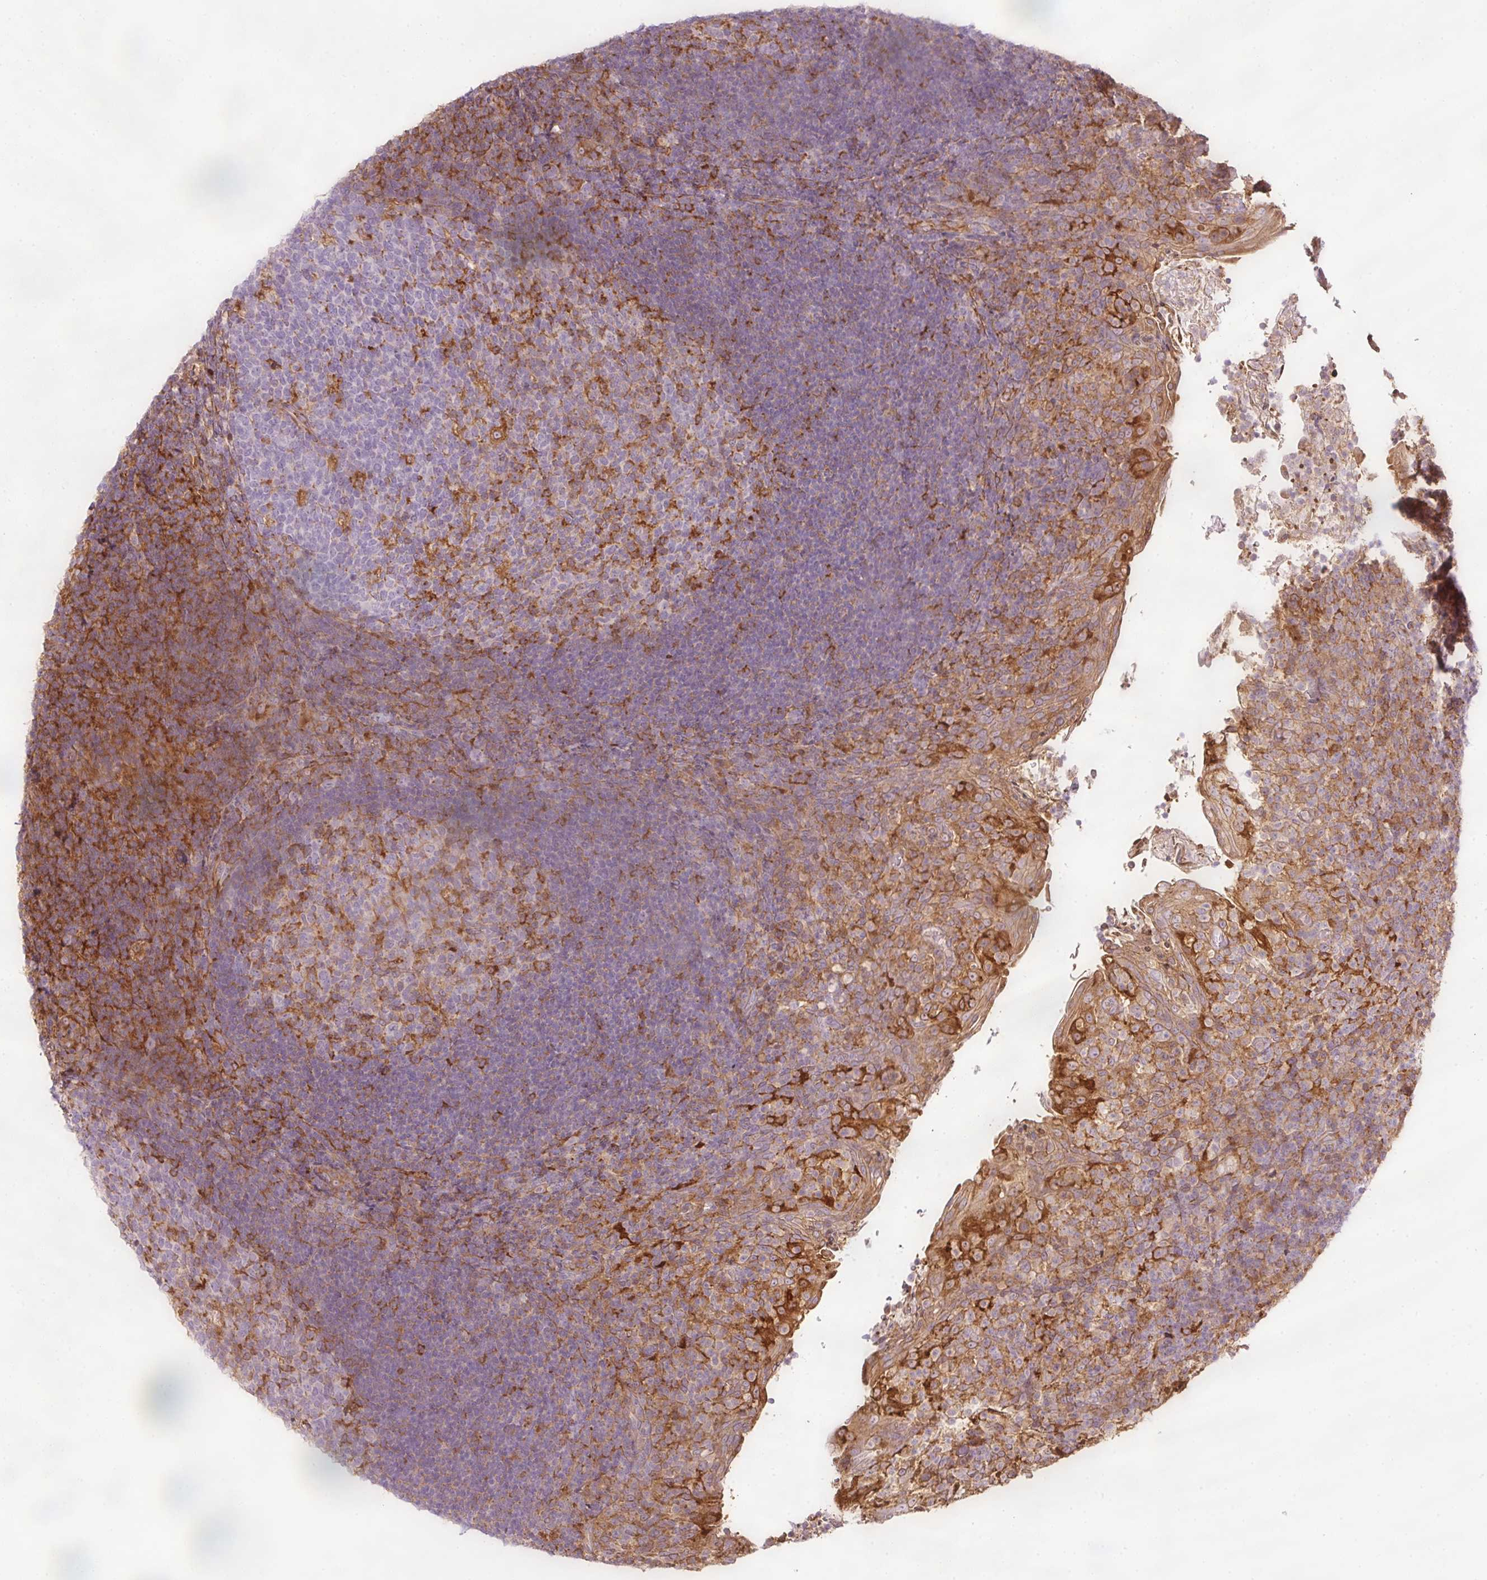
{"staining": {"intensity": "moderate", "quantity": "<25%", "location": "cytoplasmic/membranous"}, "tissue": "tonsil", "cell_type": "Germinal center cells", "image_type": "normal", "snomed": [{"axis": "morphology", "description": "Normal tissue, NOS"}, {"axis": "topography", "description": "Tonsil"}], "caption": "Protein expression by IHC displays moderate cytoplasmic/membranous positivity in approximately <25% of germinal center cells in benign tonsil. Using DAB (brown) and hematoxylin (blue) stains, captured at high magnification using brightfield microscopy.", "gene": "SCNM1", "patient": {"sex": "female", "age": 10}}